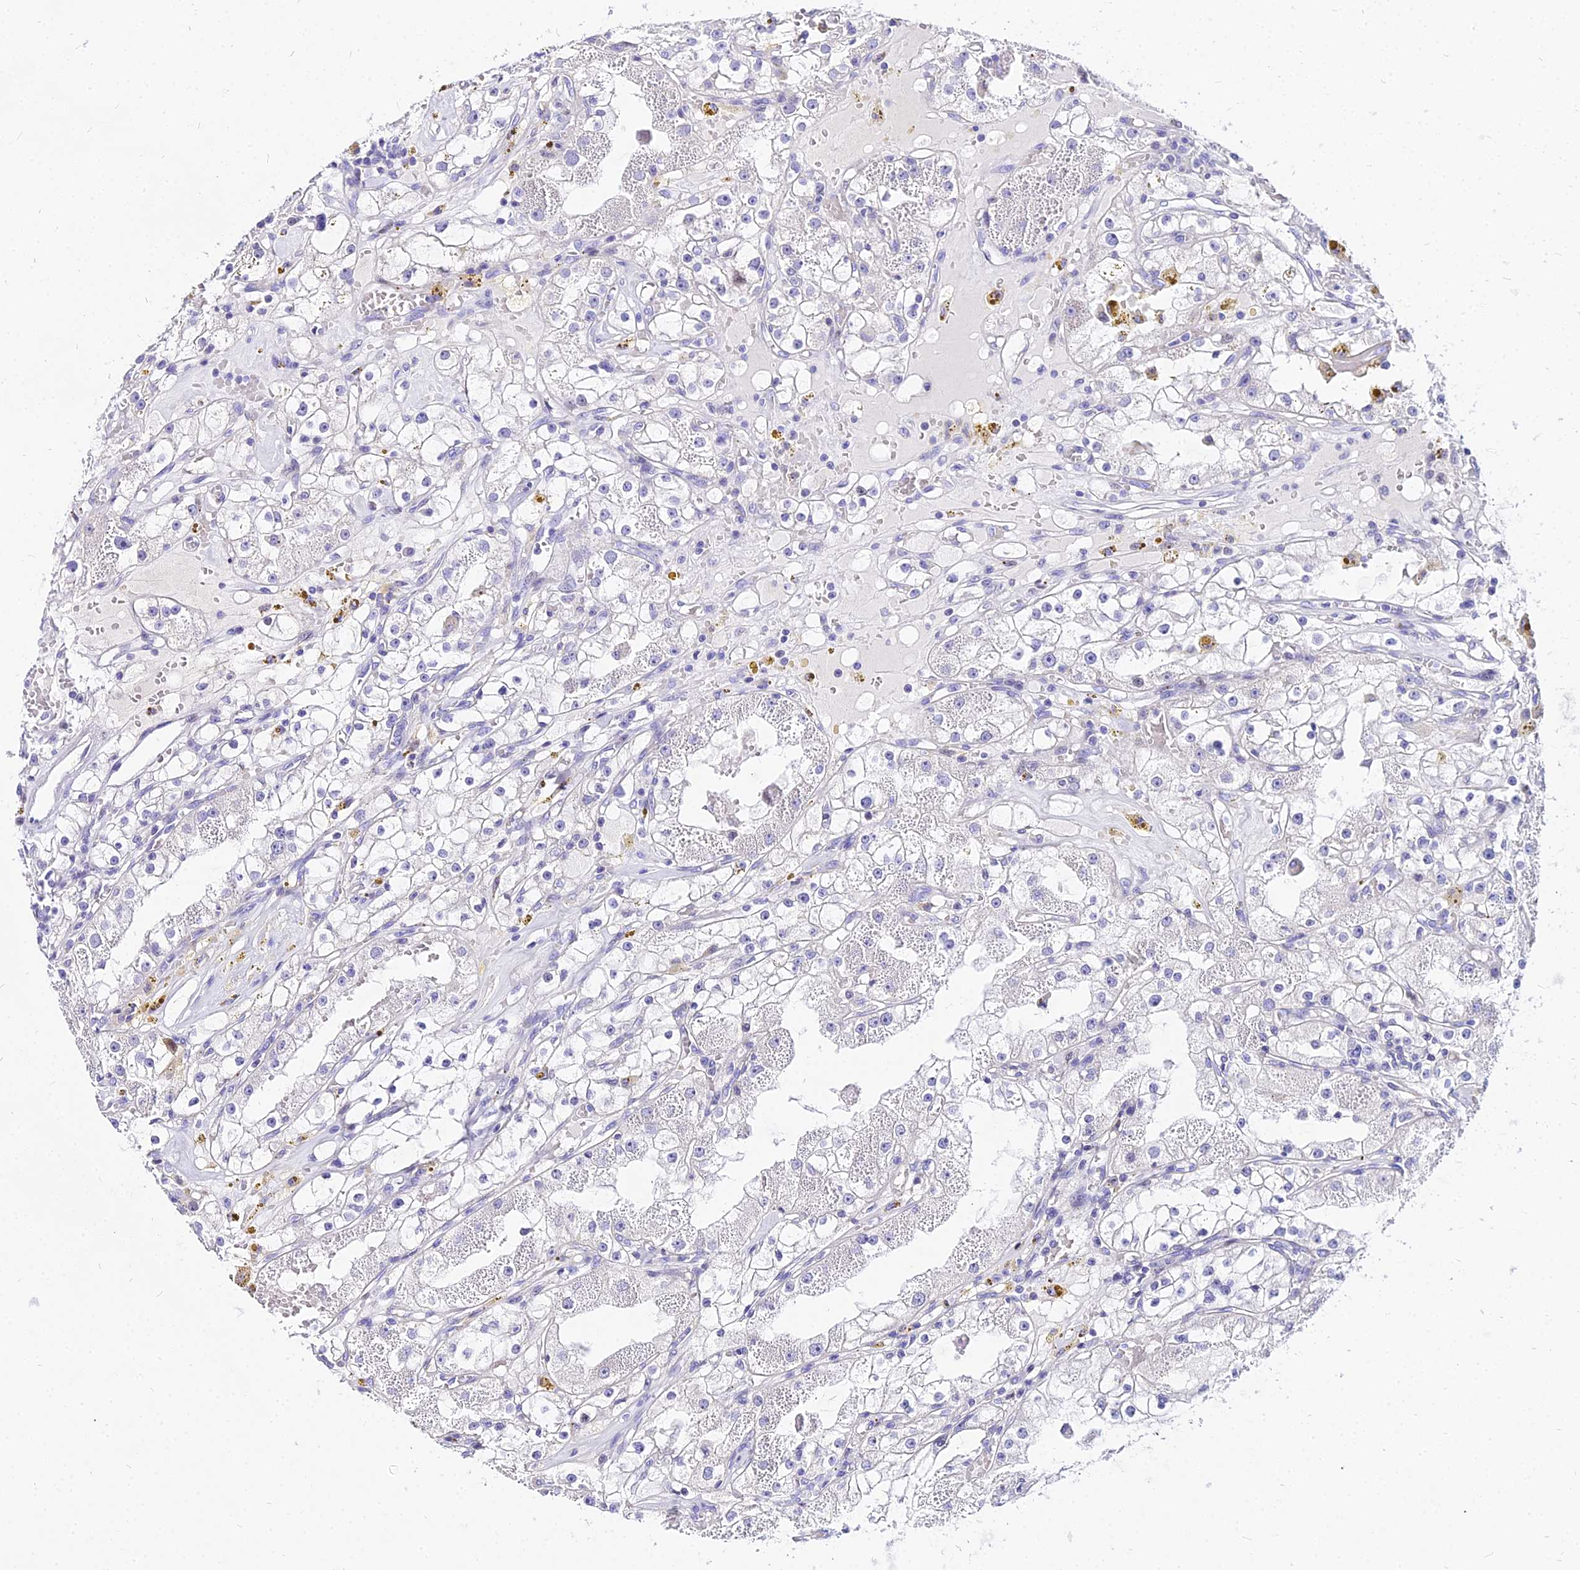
{"staining": {"intensity": "negative", "quantity": "none", "location": "none"}, "tissue": "renal cancer", "cell_type": "Tumor cells", "image_type": "cancer", "snomed": [{"axis": "morphology", "description": "Adenocarcinoma, NOS"}, {"axis": "topography", "description": "Kidney"}], "caption": "Immunohistochemistry image of human renal adenocarcinoma stained for a protein (brown), which displays no positivity in tumor cells.", "gene": "CARD18", "patient": {"sex": "male", "age": 56}}